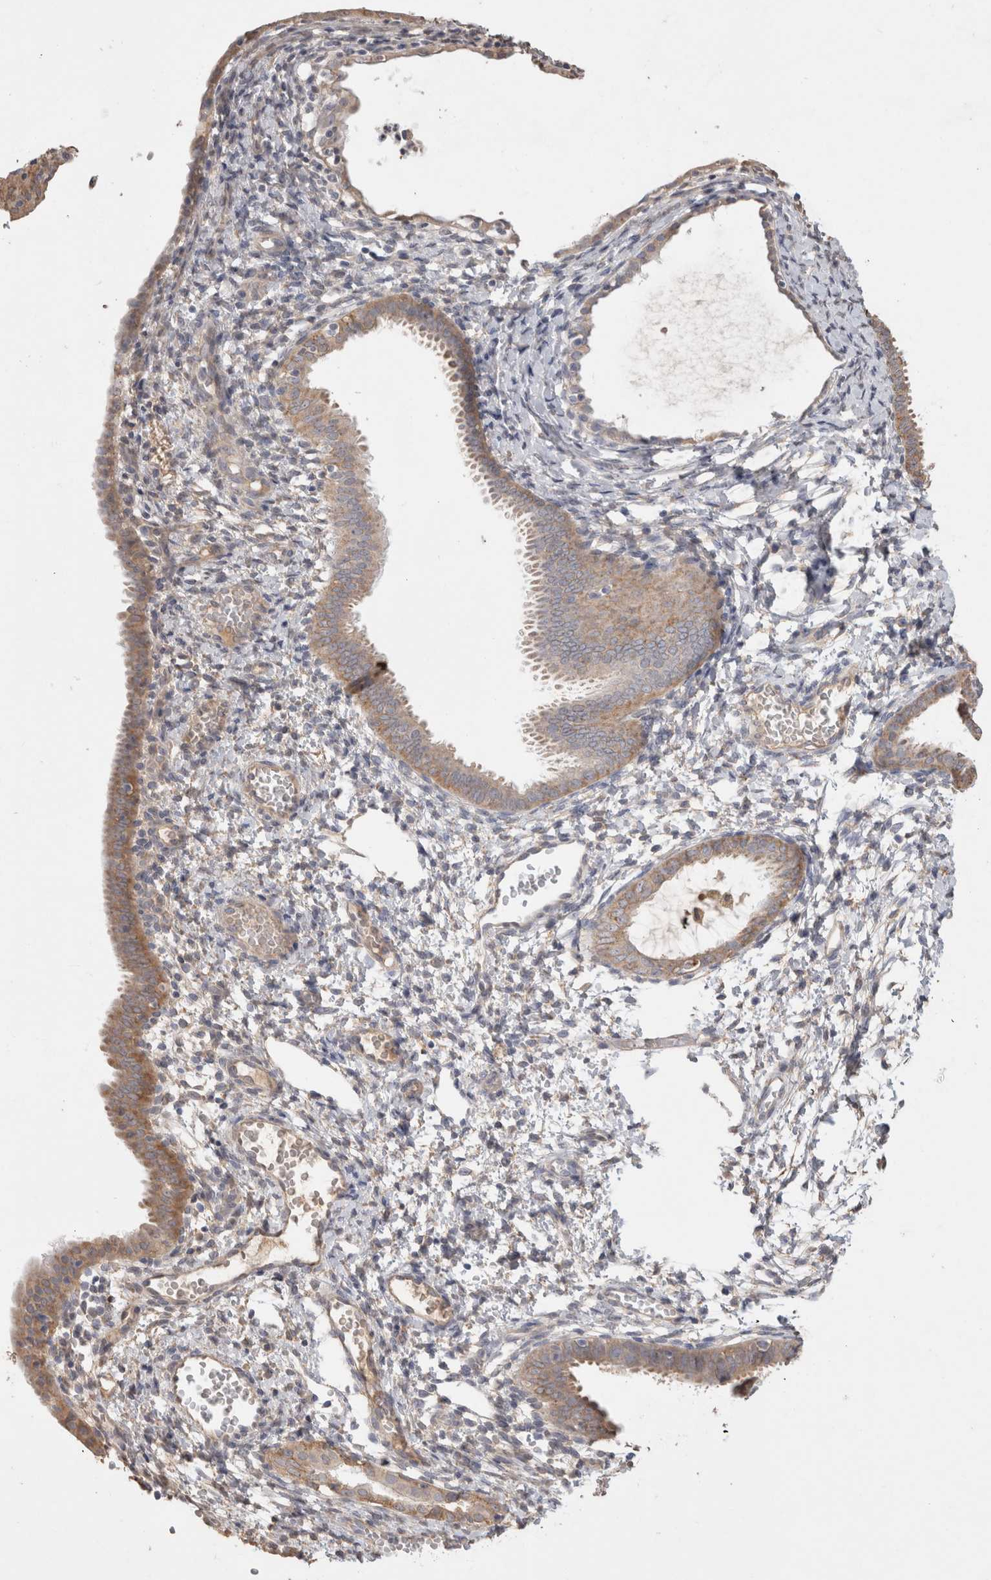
{"staining": {"intensity": "moderate", "quantity": ">75%", "location": "cytoplasmic/membranous"}, "tissue": "endometrial cancer", "cell_type": "Tumor cells", "image_type": "cancer", "snomed": [{"axis": "morphology", "description": "Adenocarcinoma, NOS"}, {"axis": "topography", "description": "Endometrium"}], "caption": "This micrograph exhibits immunohistochemistry (IHC) staining of human endometrial cancer (adenocarcinoma), with medium moderate cytoplasmic/membranous positivity in approximately >75% of tumor cells.", "gene": "NAALADL2", "patient": {"sex": "female", "age": 58}}